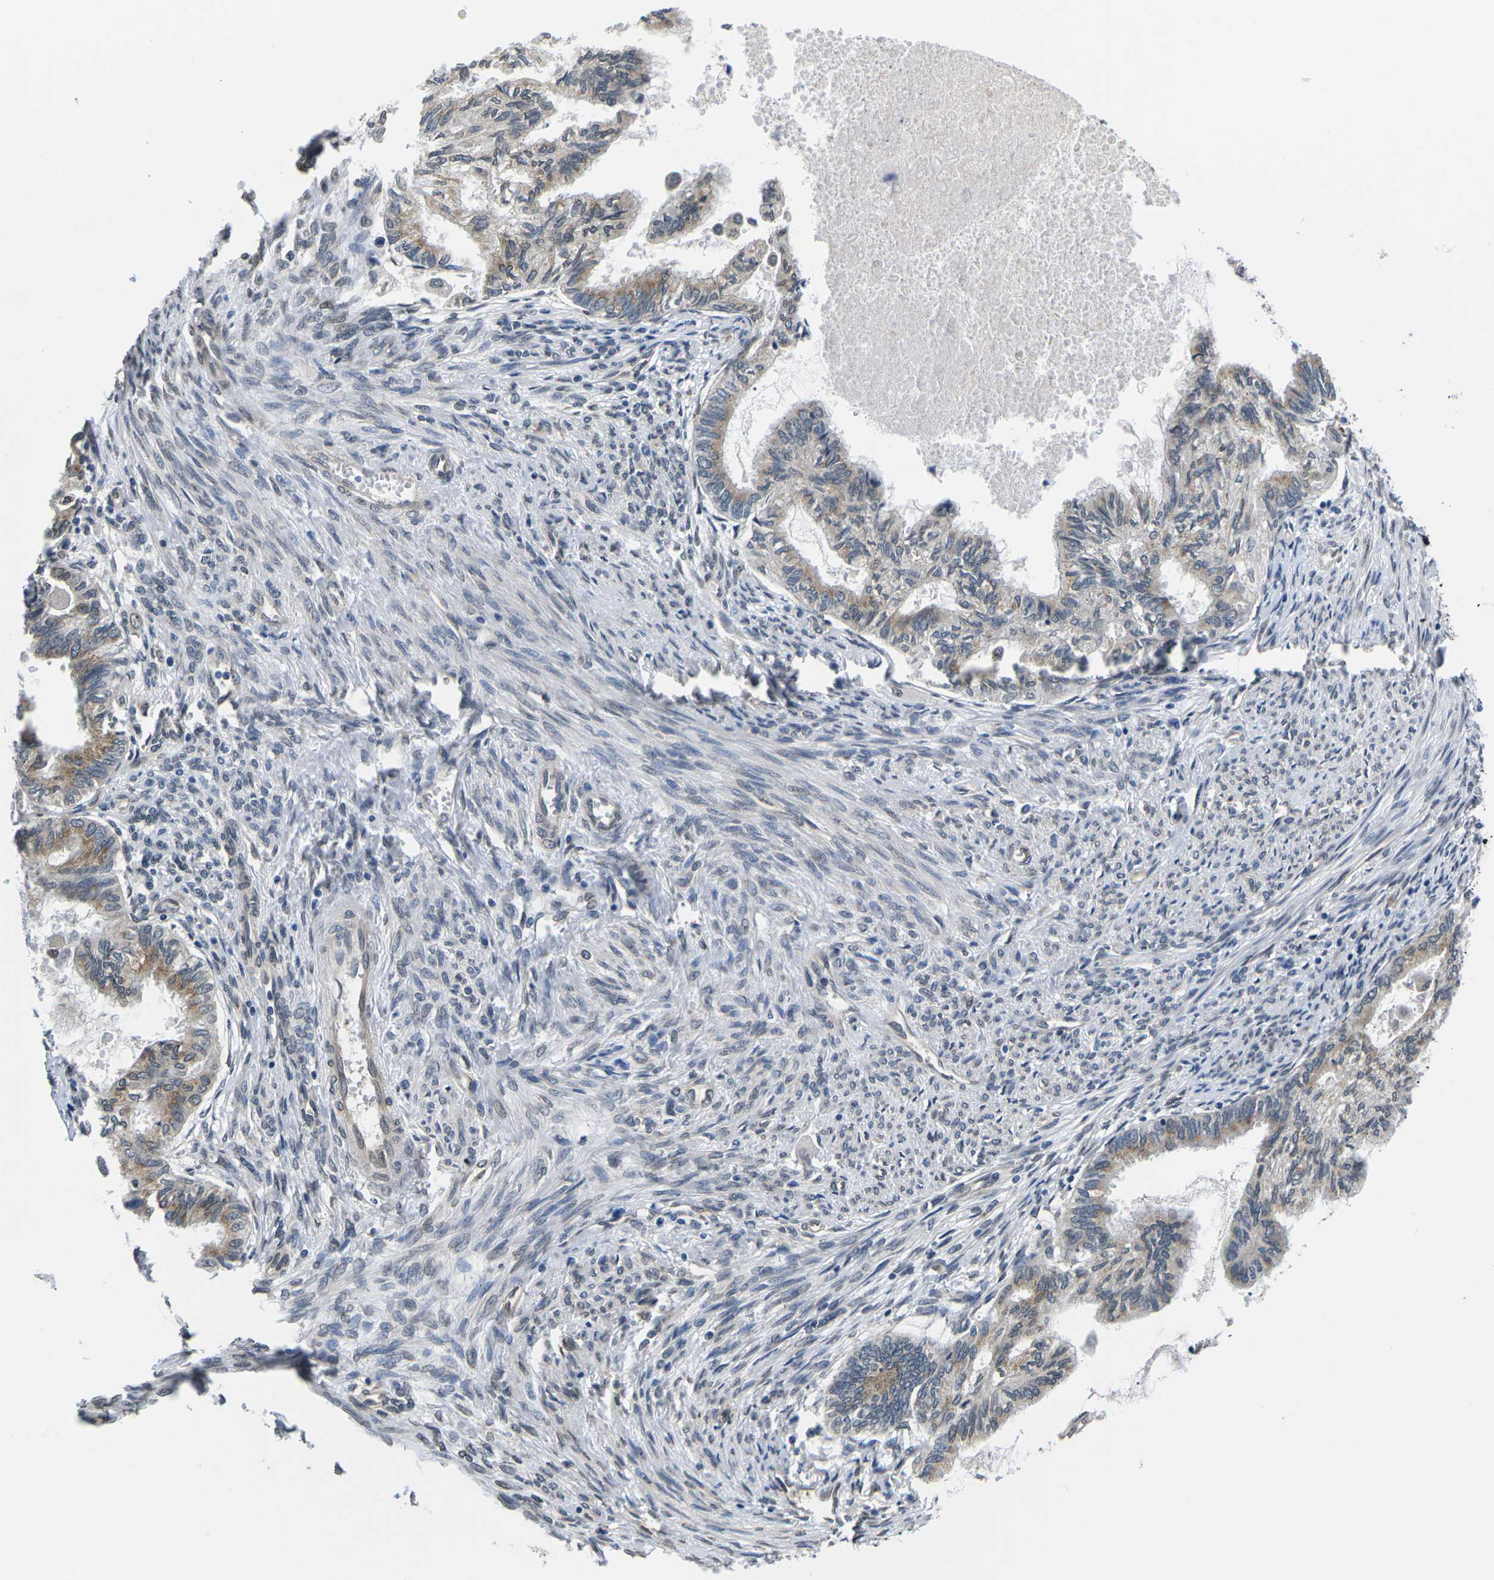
{"staining": {"intensity": "moderate", "quantity": "25%-75%", "location": "cytoplasmic/membranous,nuclear"}, "tissue": "cervical cancer", "cell_type": "Tumor cells", "image_type": "cancer", "snomed": [{"axis": "morphology", "description": "Normal tissue, NOS"}, {"axis": "morphology", "description": "Adenocarcinoma, NOS"}, {"axis": "topography", "description": "Cervix"}, {"axis": "topography", "description": "Endometrium"}], "caption": "The photomicrograph shows staining of cervical cancer, revealing moderate cytoplasmic/membranous and nuclear protein staining (brown color) within tumor cells.", "gene": "SNX10", "patient": {"sex": "female", "age": 86}}